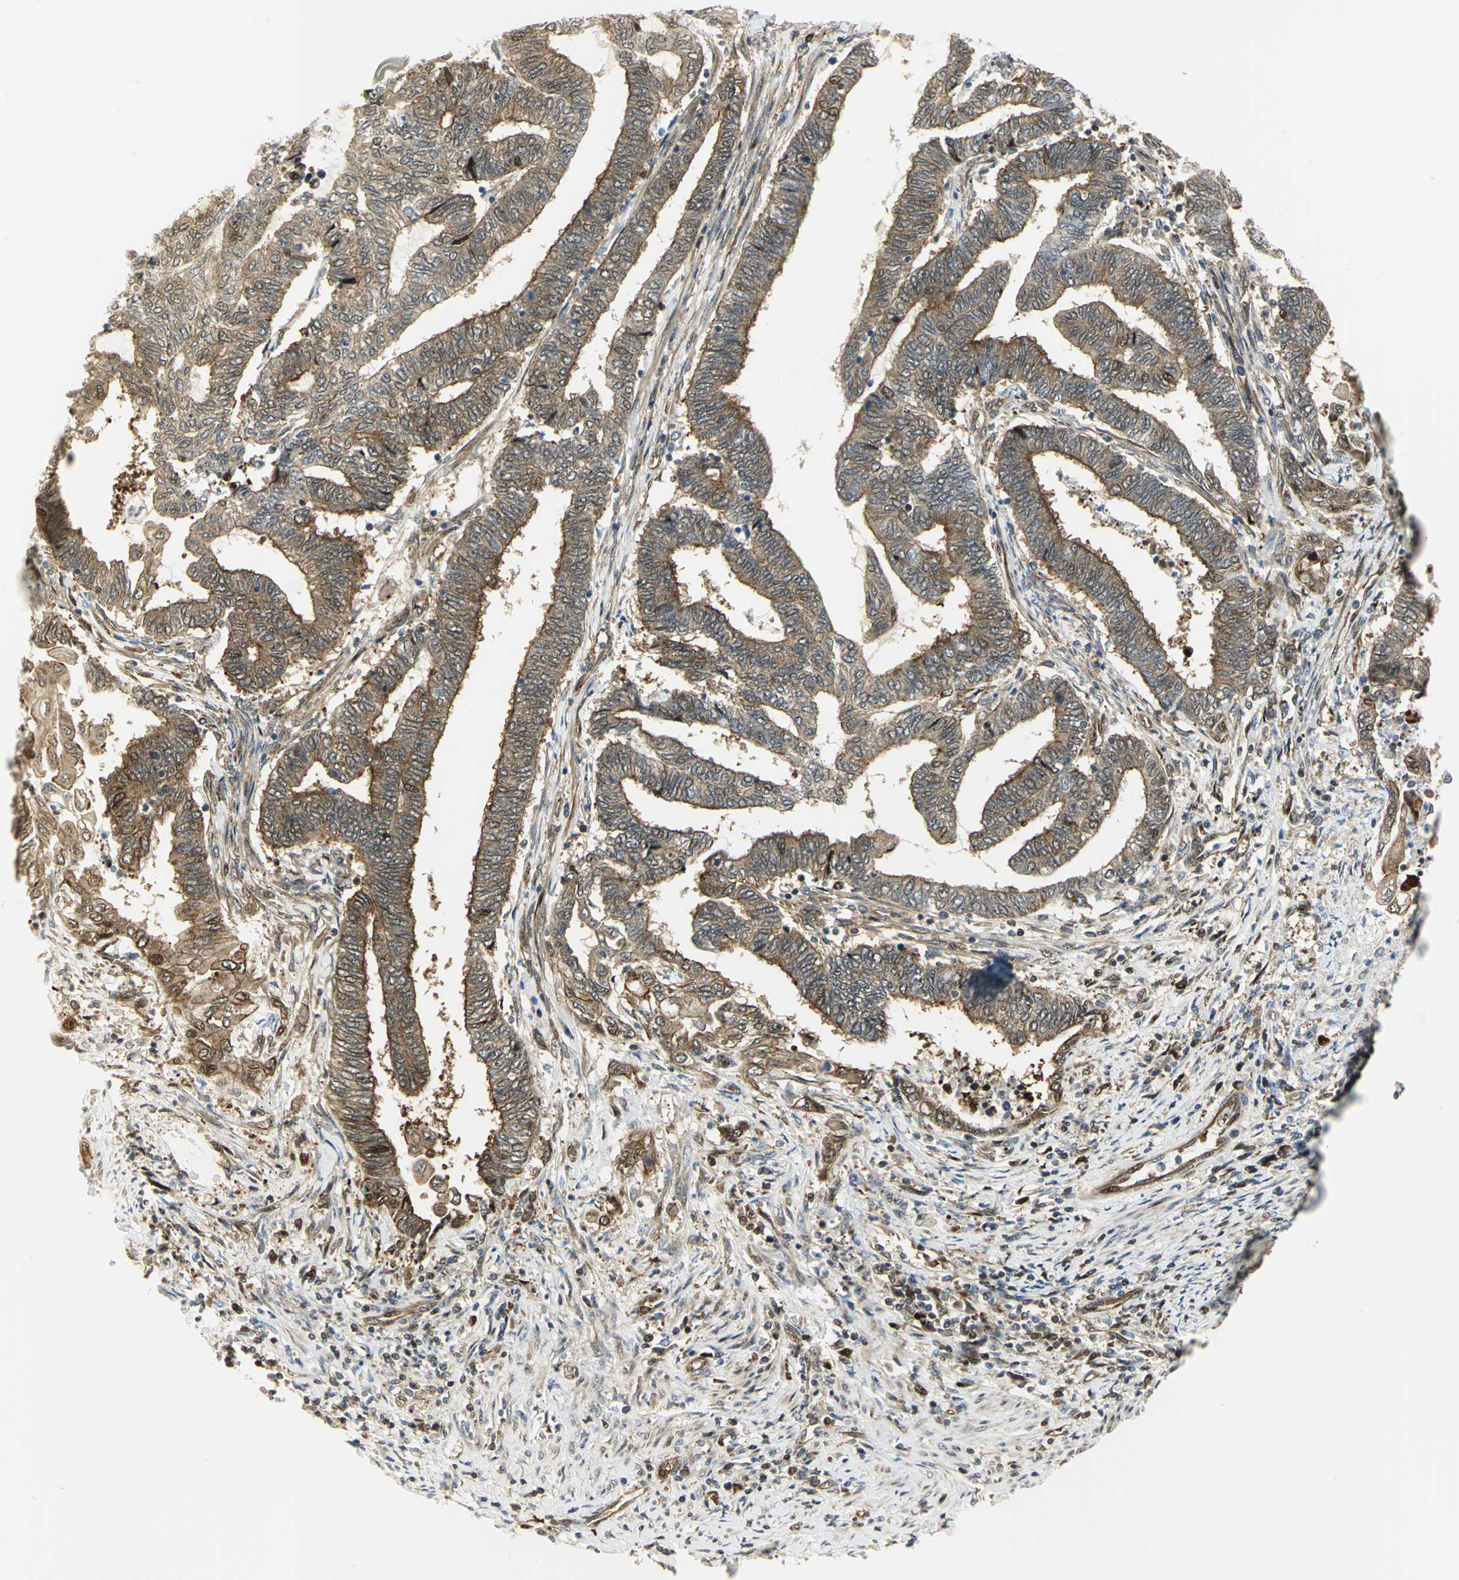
{"staining": {"intensity": "moderate", "quantity": ">75%", "location": "cytoplasmic/membranous"}, "tissue": "endometrial cancer", "cell_type": "Tumor cells", "image_type": "cancer", "snomed": [{"axis": "morphology", "description": "Adenocarcinoma, NOS"}, {"axis": "topography", "description": "Uterus"}, {"axis": "topography", "description": "Endometrium"}], "caption": "The micrograph displays staining of endometrial cancer (adenocarcinoma), revealing moderate cytoplasmic/membranous protein expression (brown color) within tumor cells.", "gene": "EEA1", "patient": {"sex": "female", "age": 70}}